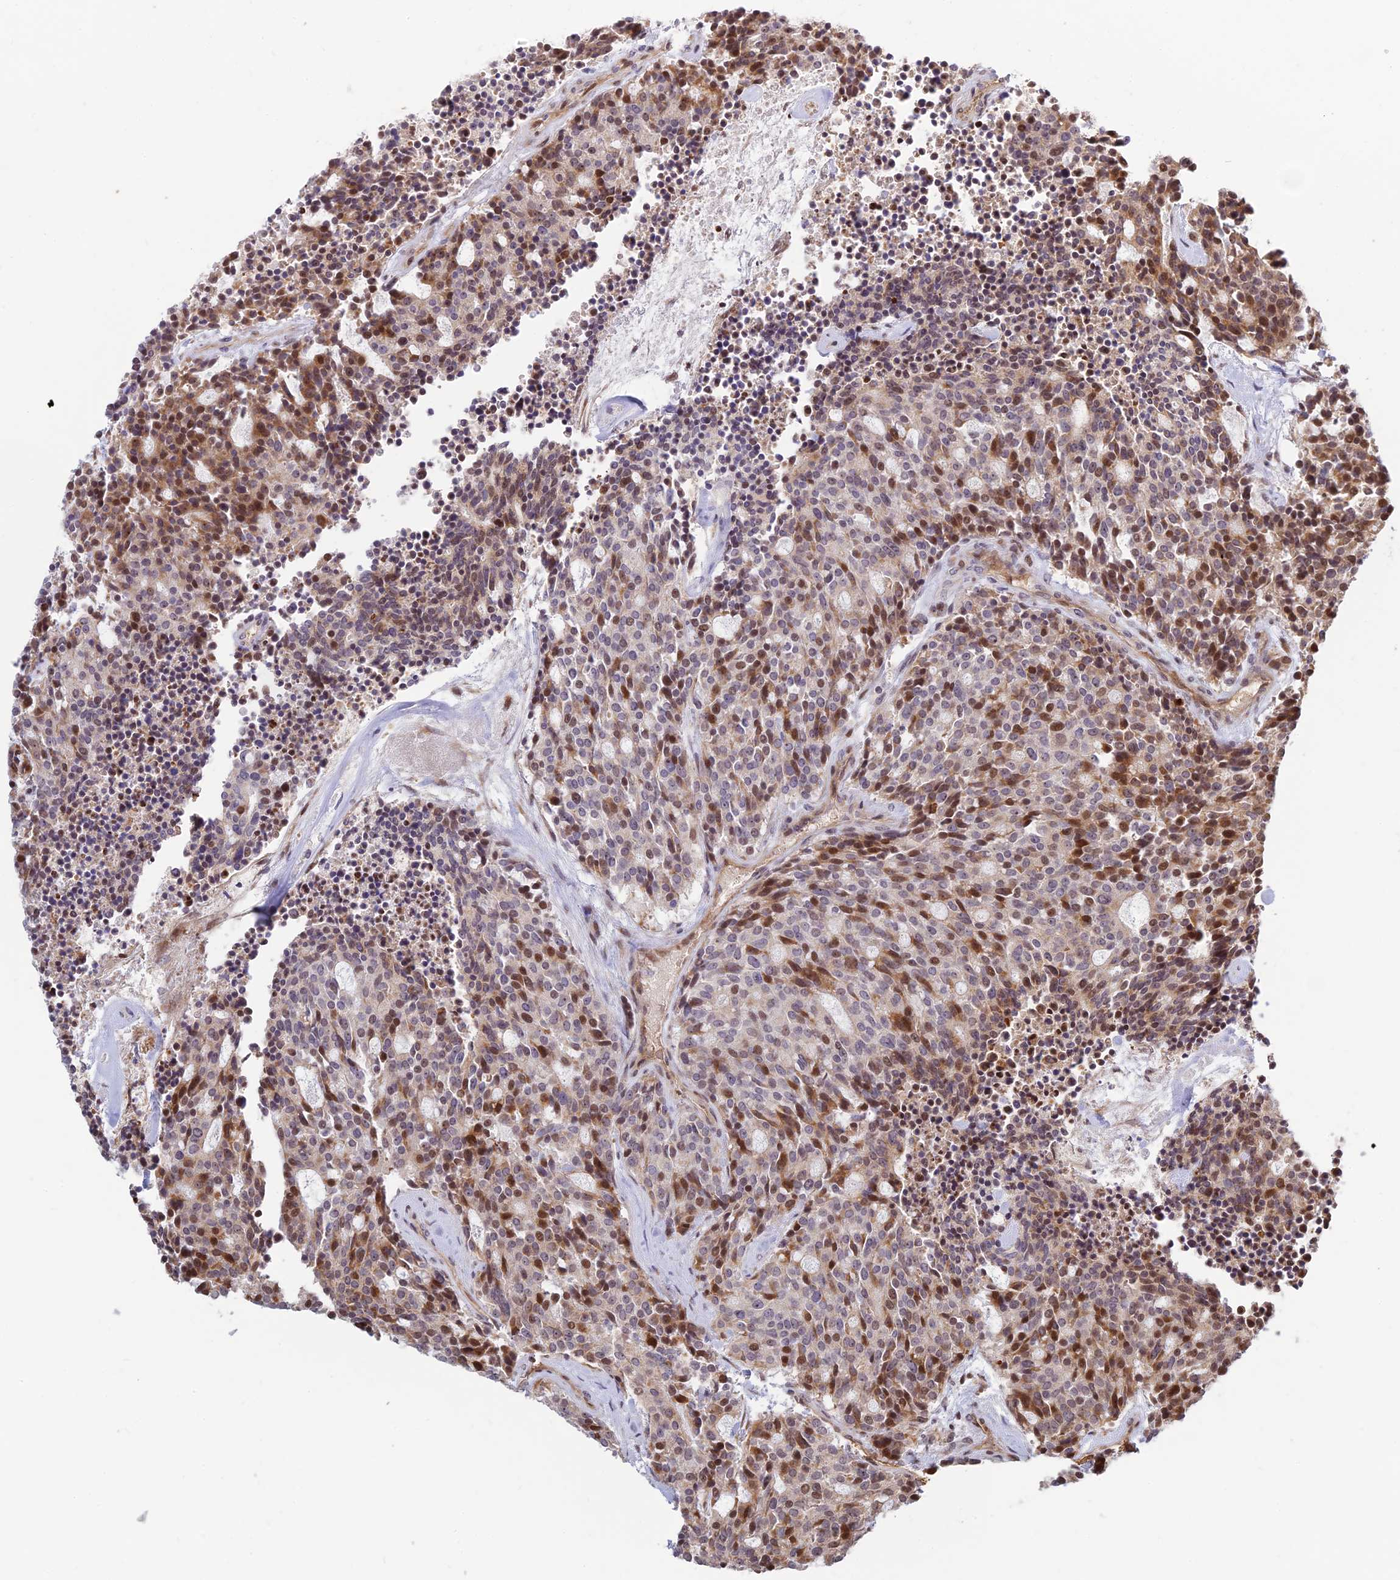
{"staining": {"intensity": "moderate", "quantity": "25%-75%", "location": "cytoplasmic/membranous,nuclear"}, "tissue": "carcinoid", "cell_type": "Tumor cells", "image_type": "cancer", "snomed": [{"axis": "morphology", "description": "Carcinoid, malignant, NOS"}, {"axis": "topography", "description": "Pancreas"}], "caption": "Moderate cytoplasmic/membranous and nuclear staining for a protein is identified in approximately 25%-75% of tumor cells of malignant carcinoid using immunohistochemistry.", "gene": "UFSP2", "patient": {"sex": "female", "age": 54}}